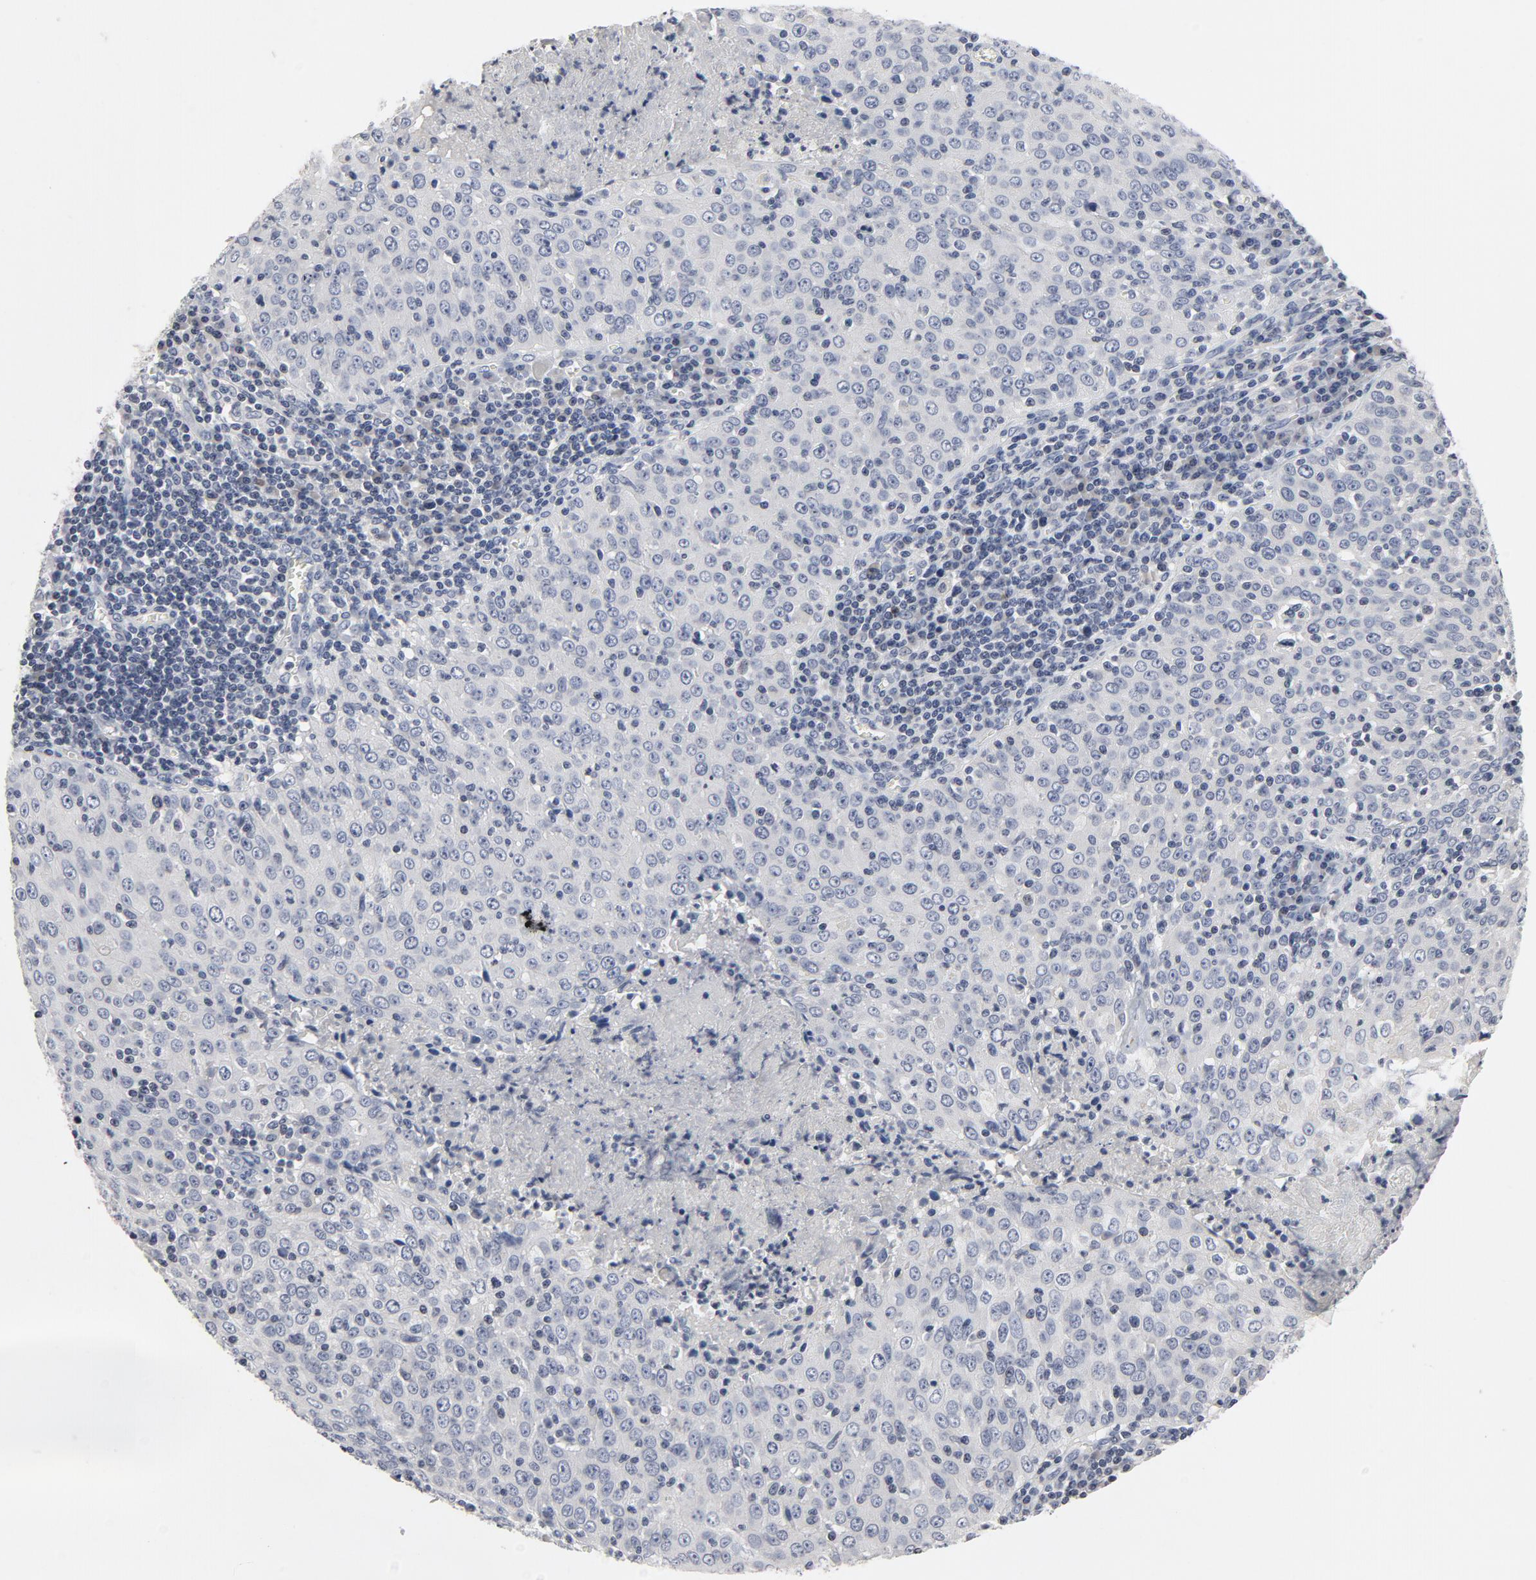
{"staining": {"intensity": "negative", "quantity": "none", "location": "none"}, "tissue": "cervical cancer", "cell_type": "Tumor cells", "image_type": "cancer", "snomed": [{"axis": "morphology", "description": "Squamous cell carcinoma, NOS"}, {"axis": "topography", "description": "Cervix"}], "caption": "Immunohistochemistry (IHC) of cervical cancer (squamous cell carcinoma) shows no positivity in tumor cells.", "gene": "TCL1A", "patient": {"sex": "female", "age": 27}}